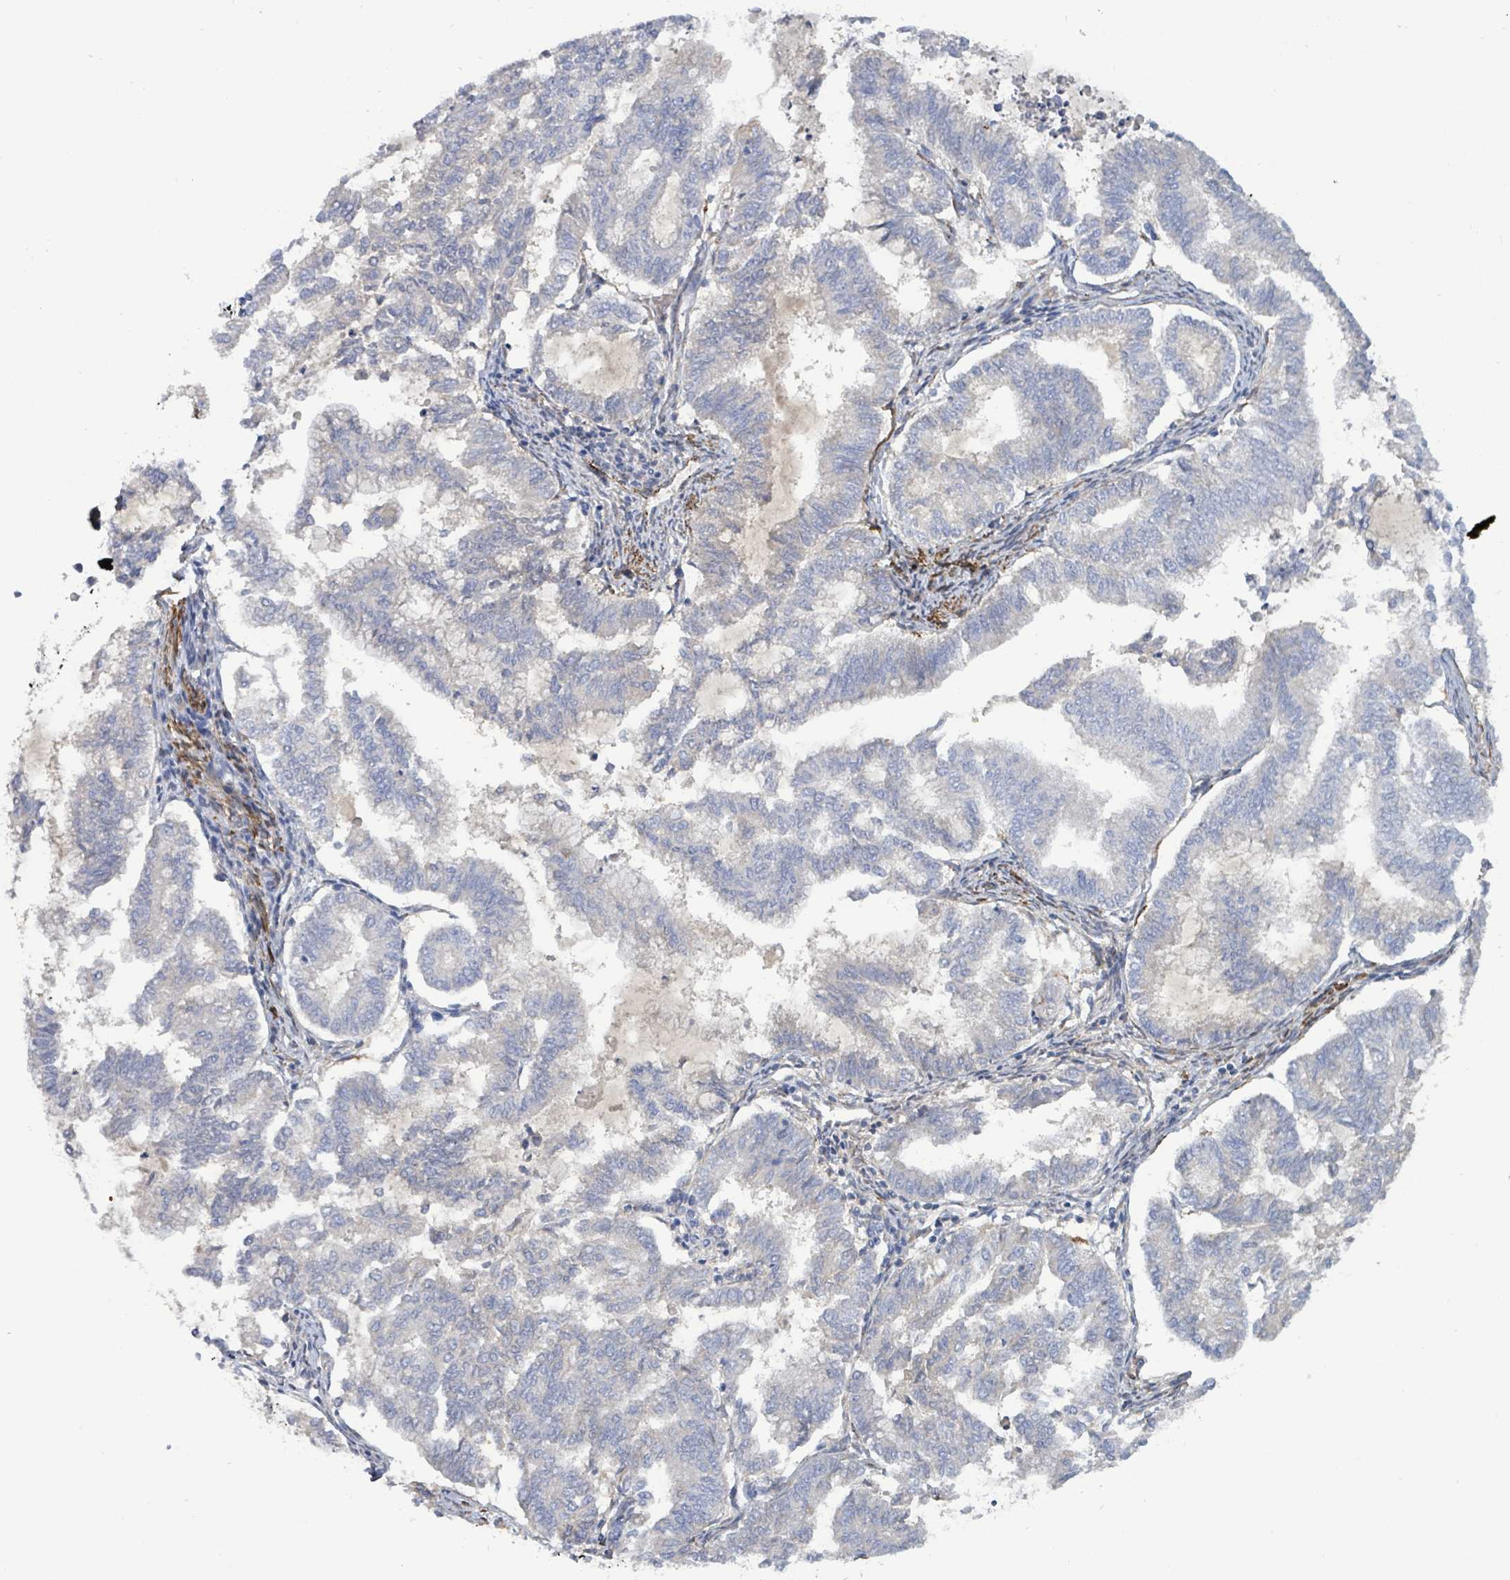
{"staining": {"intensity": "negative", "quantity": "none", "location": "none"}, "tissue": "endometrial cancer", "cell_type": "Tumor cells", "image_type": "cancer", "snomed": [{"axis": "morphology", "description": "Adenocarcinoma, NOS"}, {"axis": "topography", "description": "Endometrium"}], "caption": "Protein analysis of endometrial cancer (adenocarcinoma) displays no significant expression in tumor cells.", "gene": "DMRTC1B", "patient": {"sex": "female", "age": 79}}